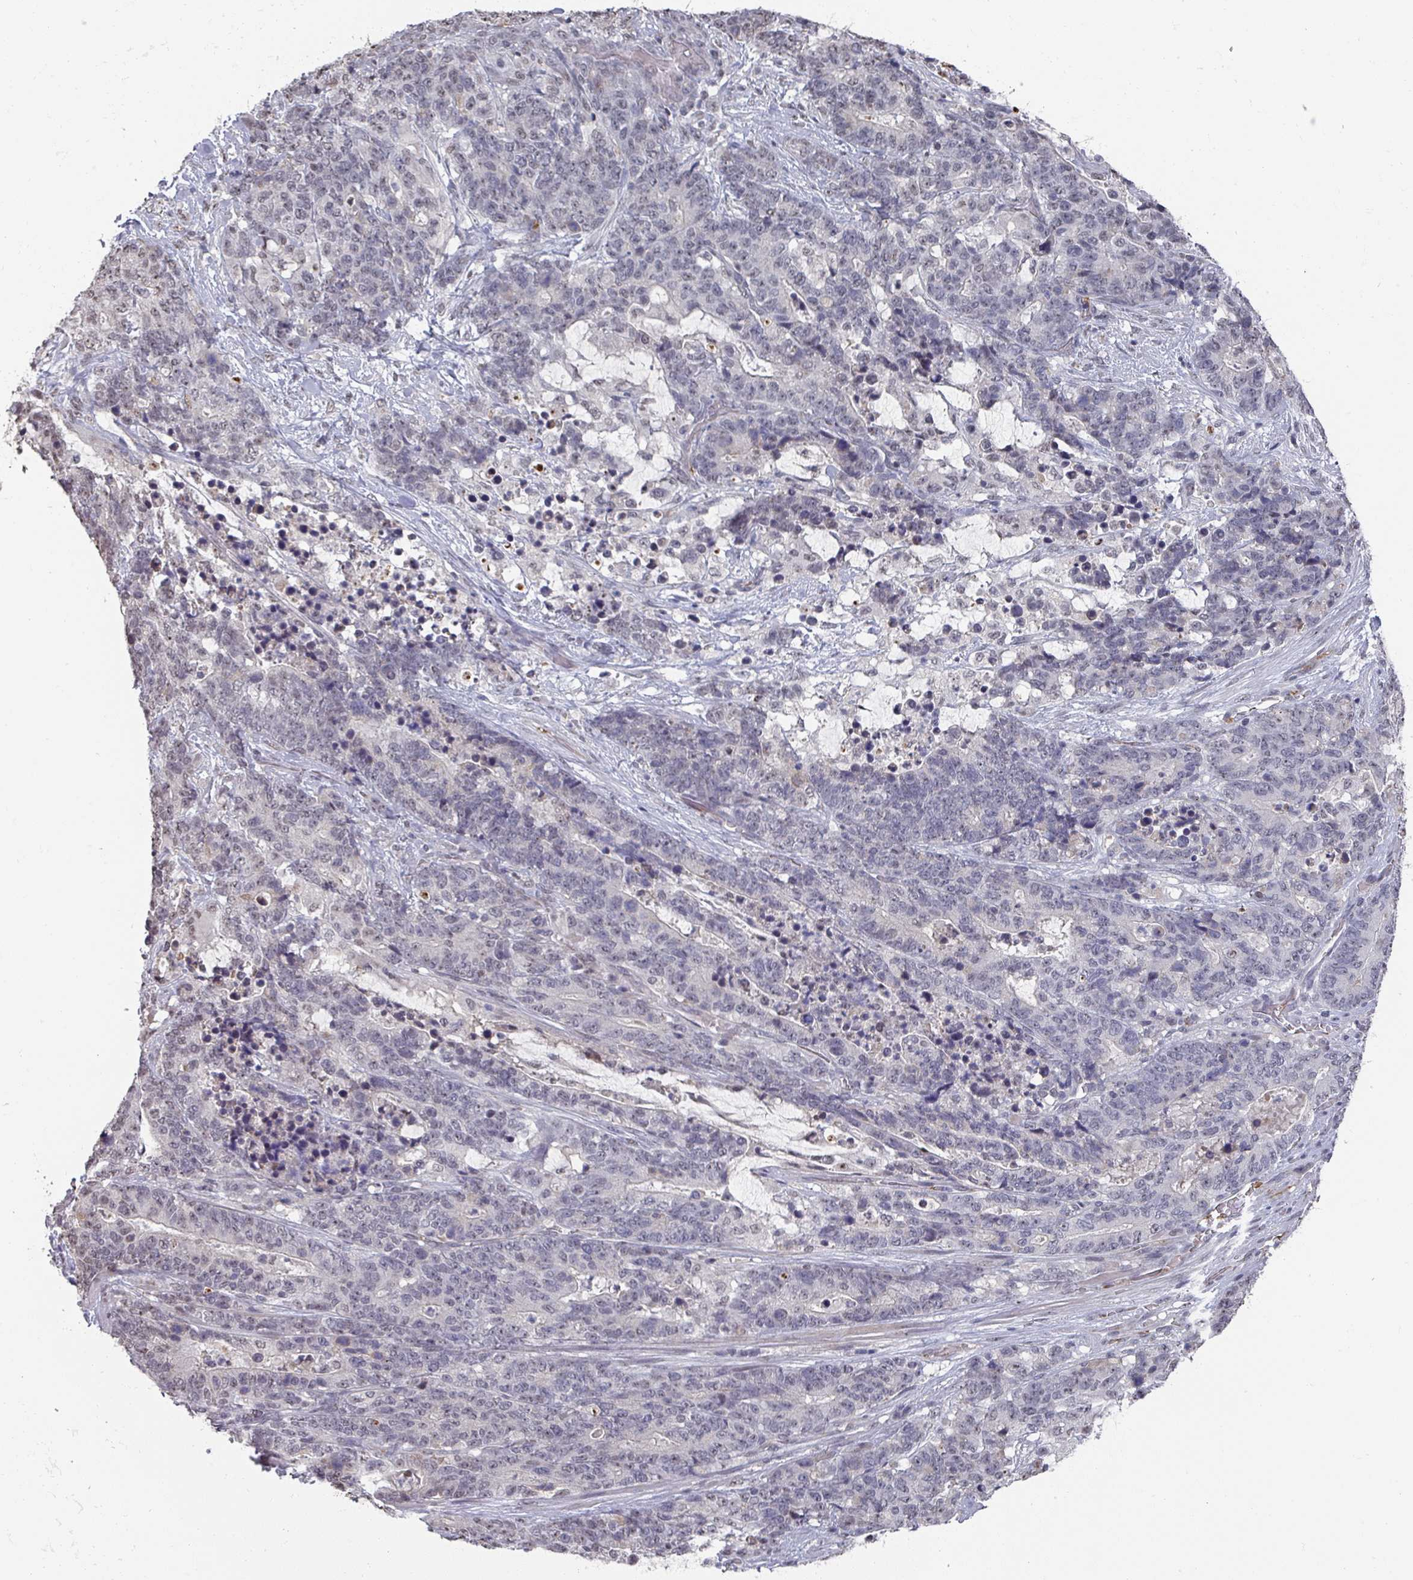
{"staining": {"intensity": "weak", "quantity": "<25%", "location": "nuclear"}, "tissue": "stomach cancer", "cell_type": "Tumor cells", "image_type": "cancer", "snomed": [{"axis": "morphology", "description": "Normal tissue, NOS"}, {"axis": "morphology", "description": "Adenocarcinoma, NOS"}, {"axis": "topography", "description": "Stomach"}], "caption": "Immunohistochemistry of adenocarcinoma (stomach) shows no expression in tumor cells.", "gene": "ZNF654", "patient": {"sex": "female", "age": 64}}